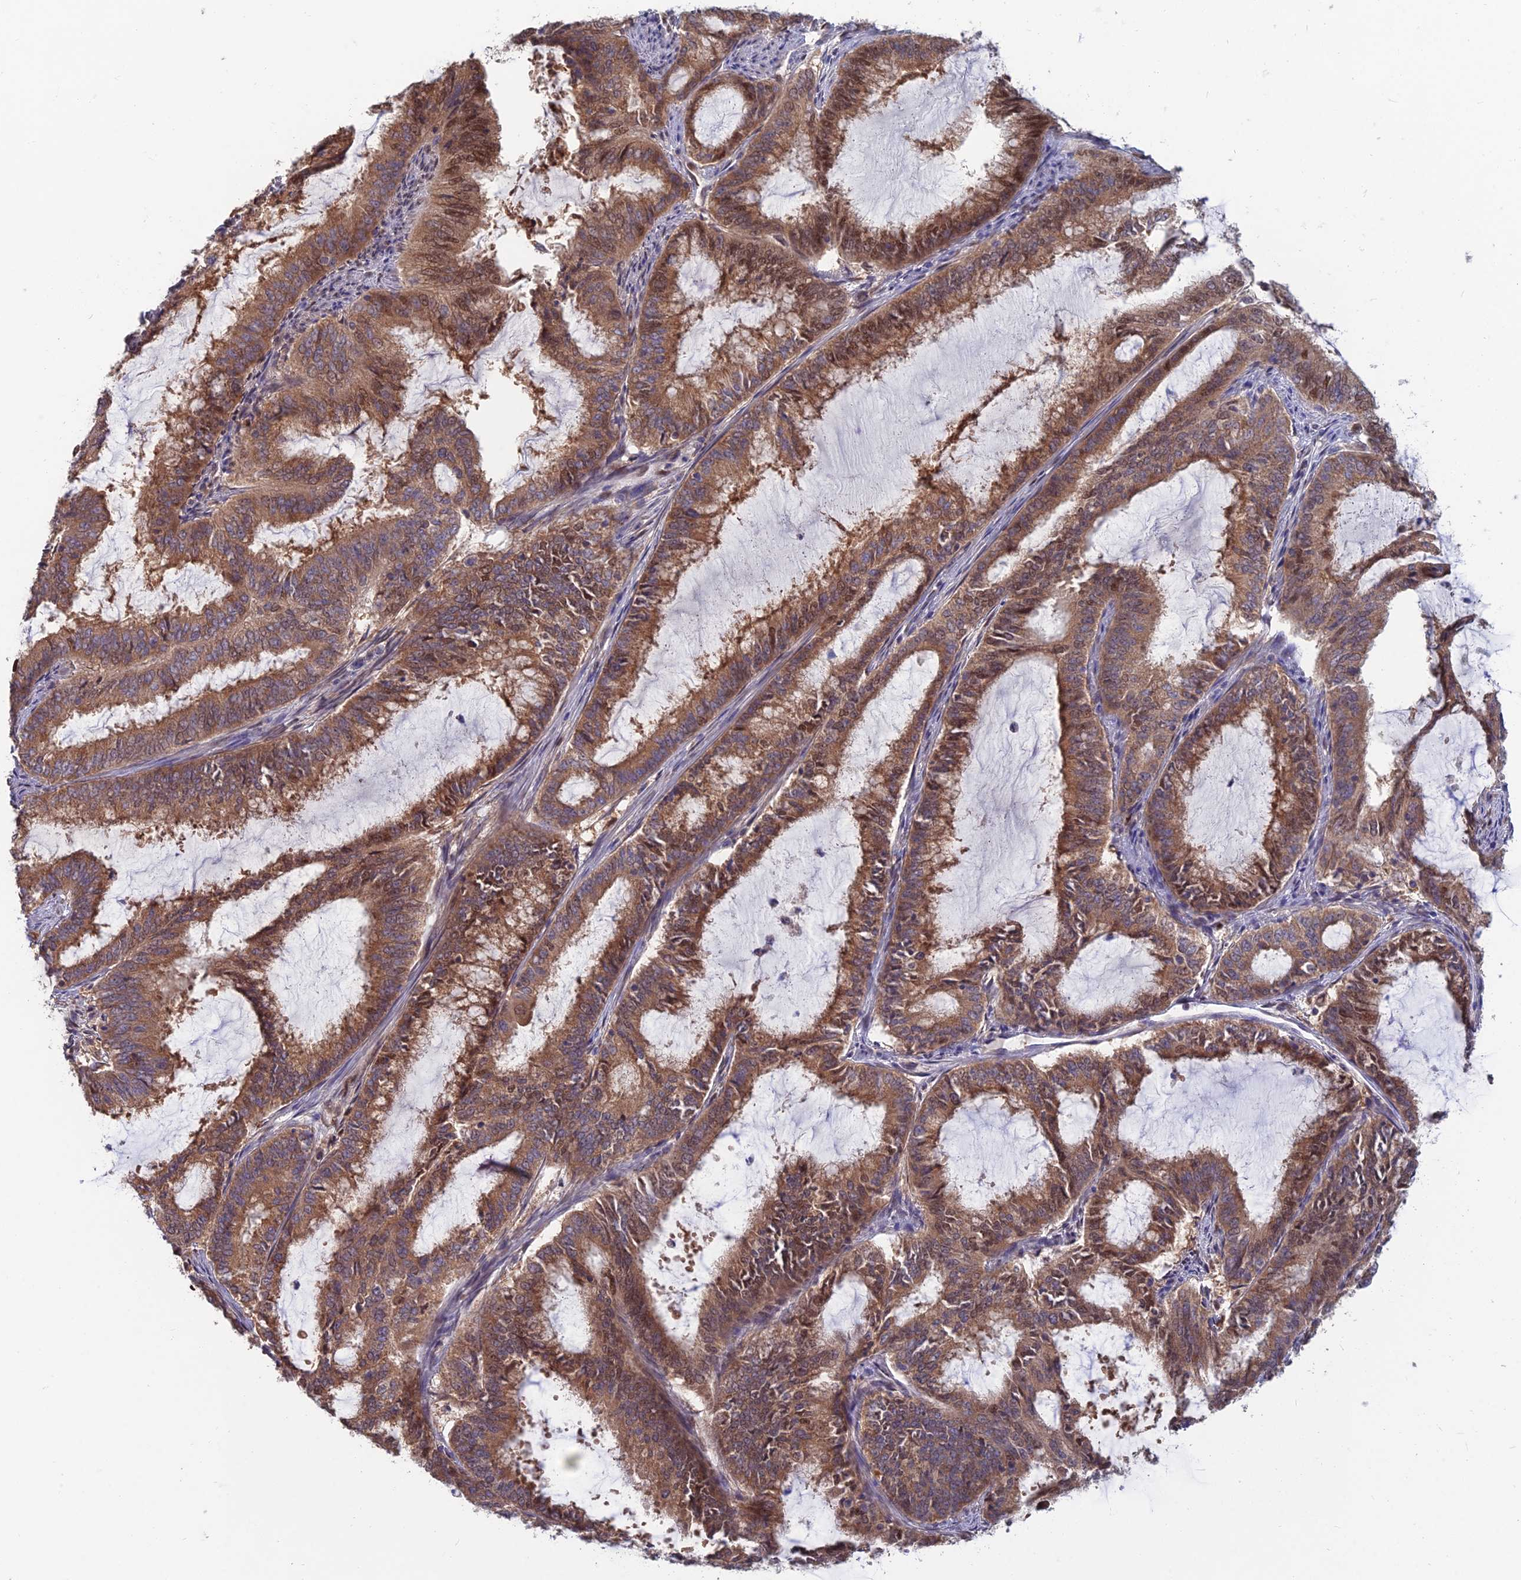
{"staining": {"intensity": "moderate", "quantity": ">75%", "location": "cytoplasmic/membranous,nuclear"}, "tissue": "endometrial cancer", "cell_type": "Tumor cells", "image_type": "cancer", "snomed": [{"axis": "morphology", "description": "Adenocarcinoma, NOS"}, {"axis": "topography", "description": "Endometrium"}], "caption": "A photomicrograph of human endometrial cancer stained for a protein exhibits moderate cytoplasmic/membranous and nuclear brown staining in tumor cells.", "gene": "DNPEP", "patient": {"sex": "female", "age": 51}}